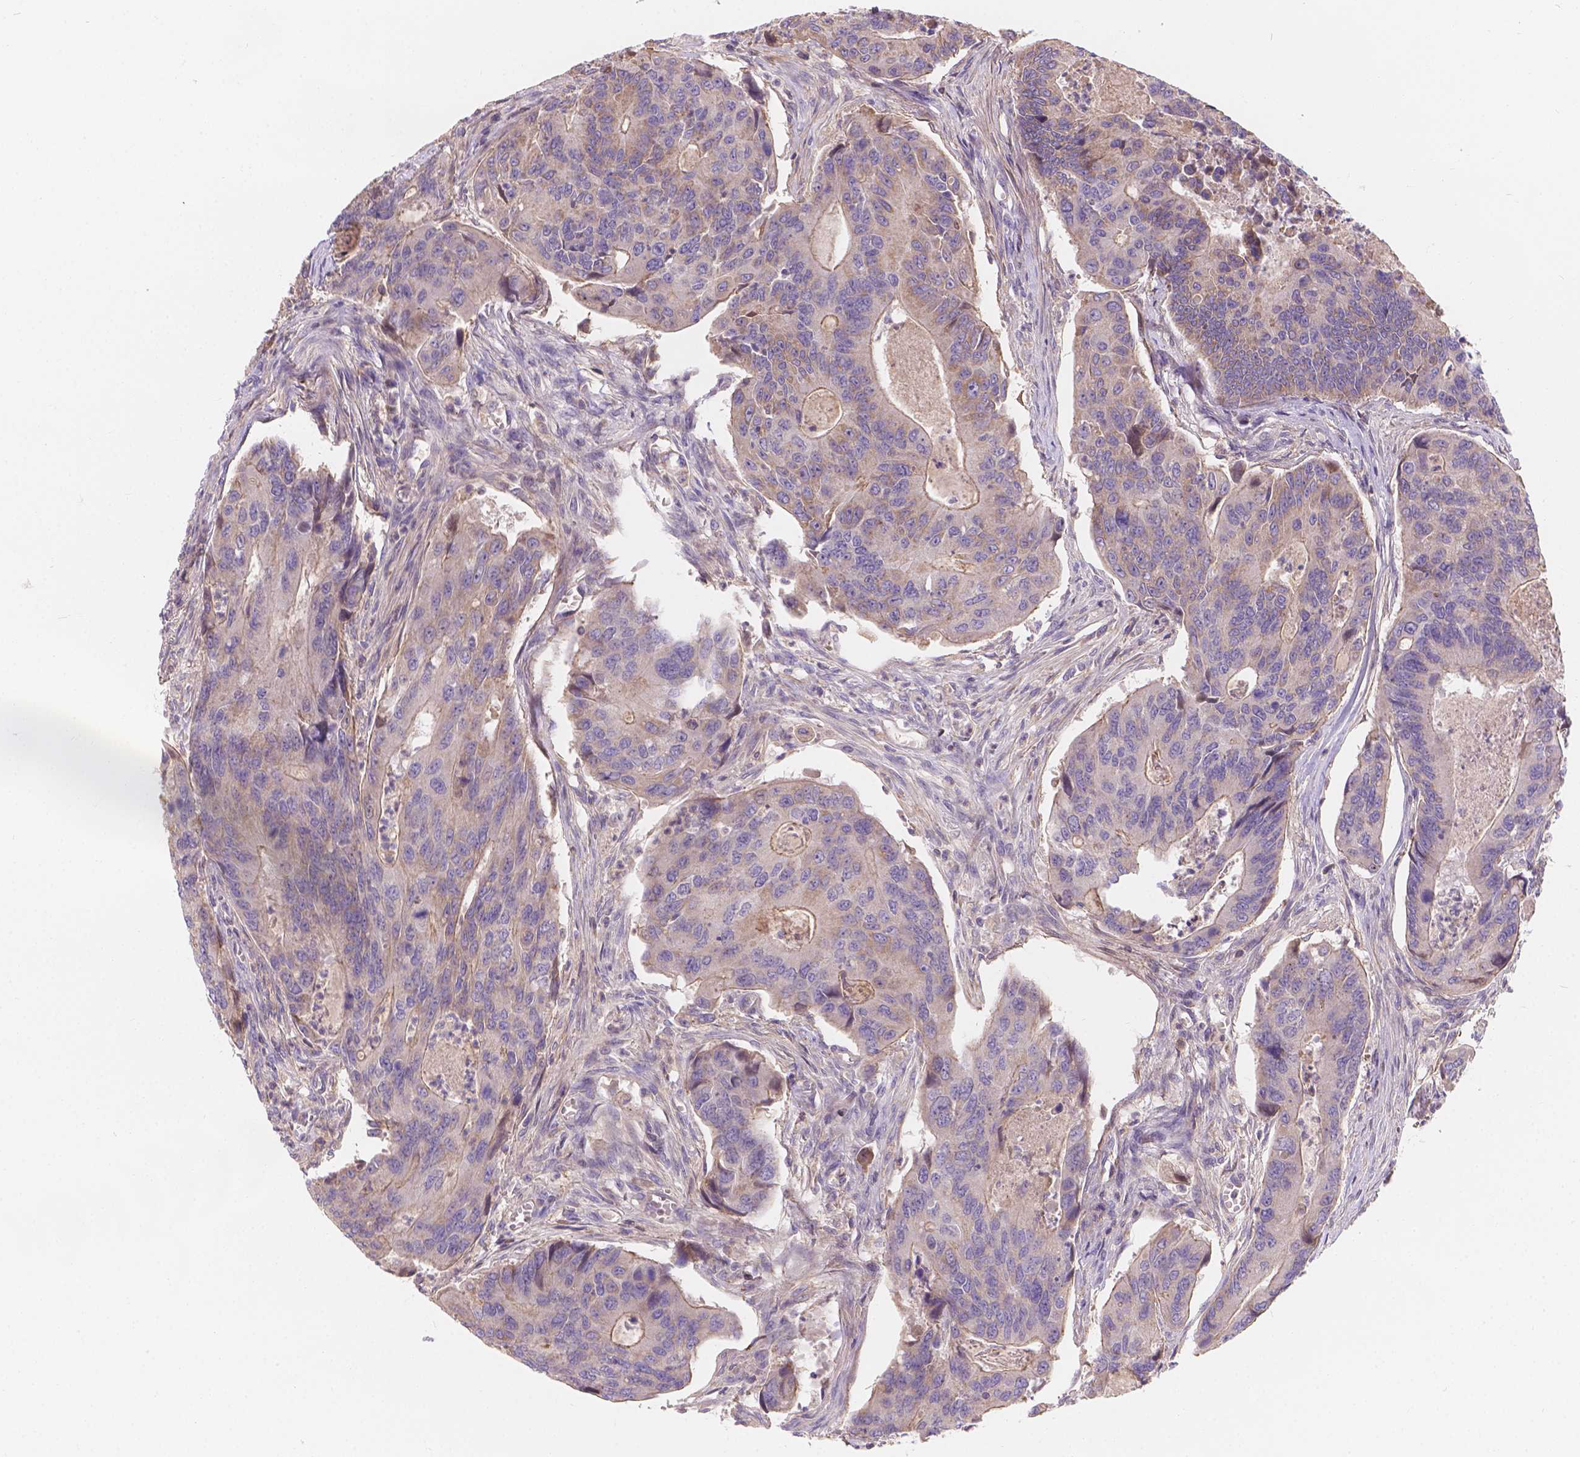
{"staining": {"intensity": "moderate", "quantity": ">75%", "location": "cytoplasmic/membranous"}, "tissue": "colorectal cancer", "cell_type": "Tumor cells", "image_type": "cancer", "snomed": [{"axis": "morphology", "description": "Adenocarcinoma, NOS"}, {"axis": "topography", "description": "Colon"}], "caption": "A micrograph showing moderate cytoplasmic/membranous staining in about >75% of tumor cells in colorectal cancer (adenocarcinoma), as visualized by brown immunohistochemical staining.", "gene": "CDK10", "patient": {"sex": "female", "age": 67}}